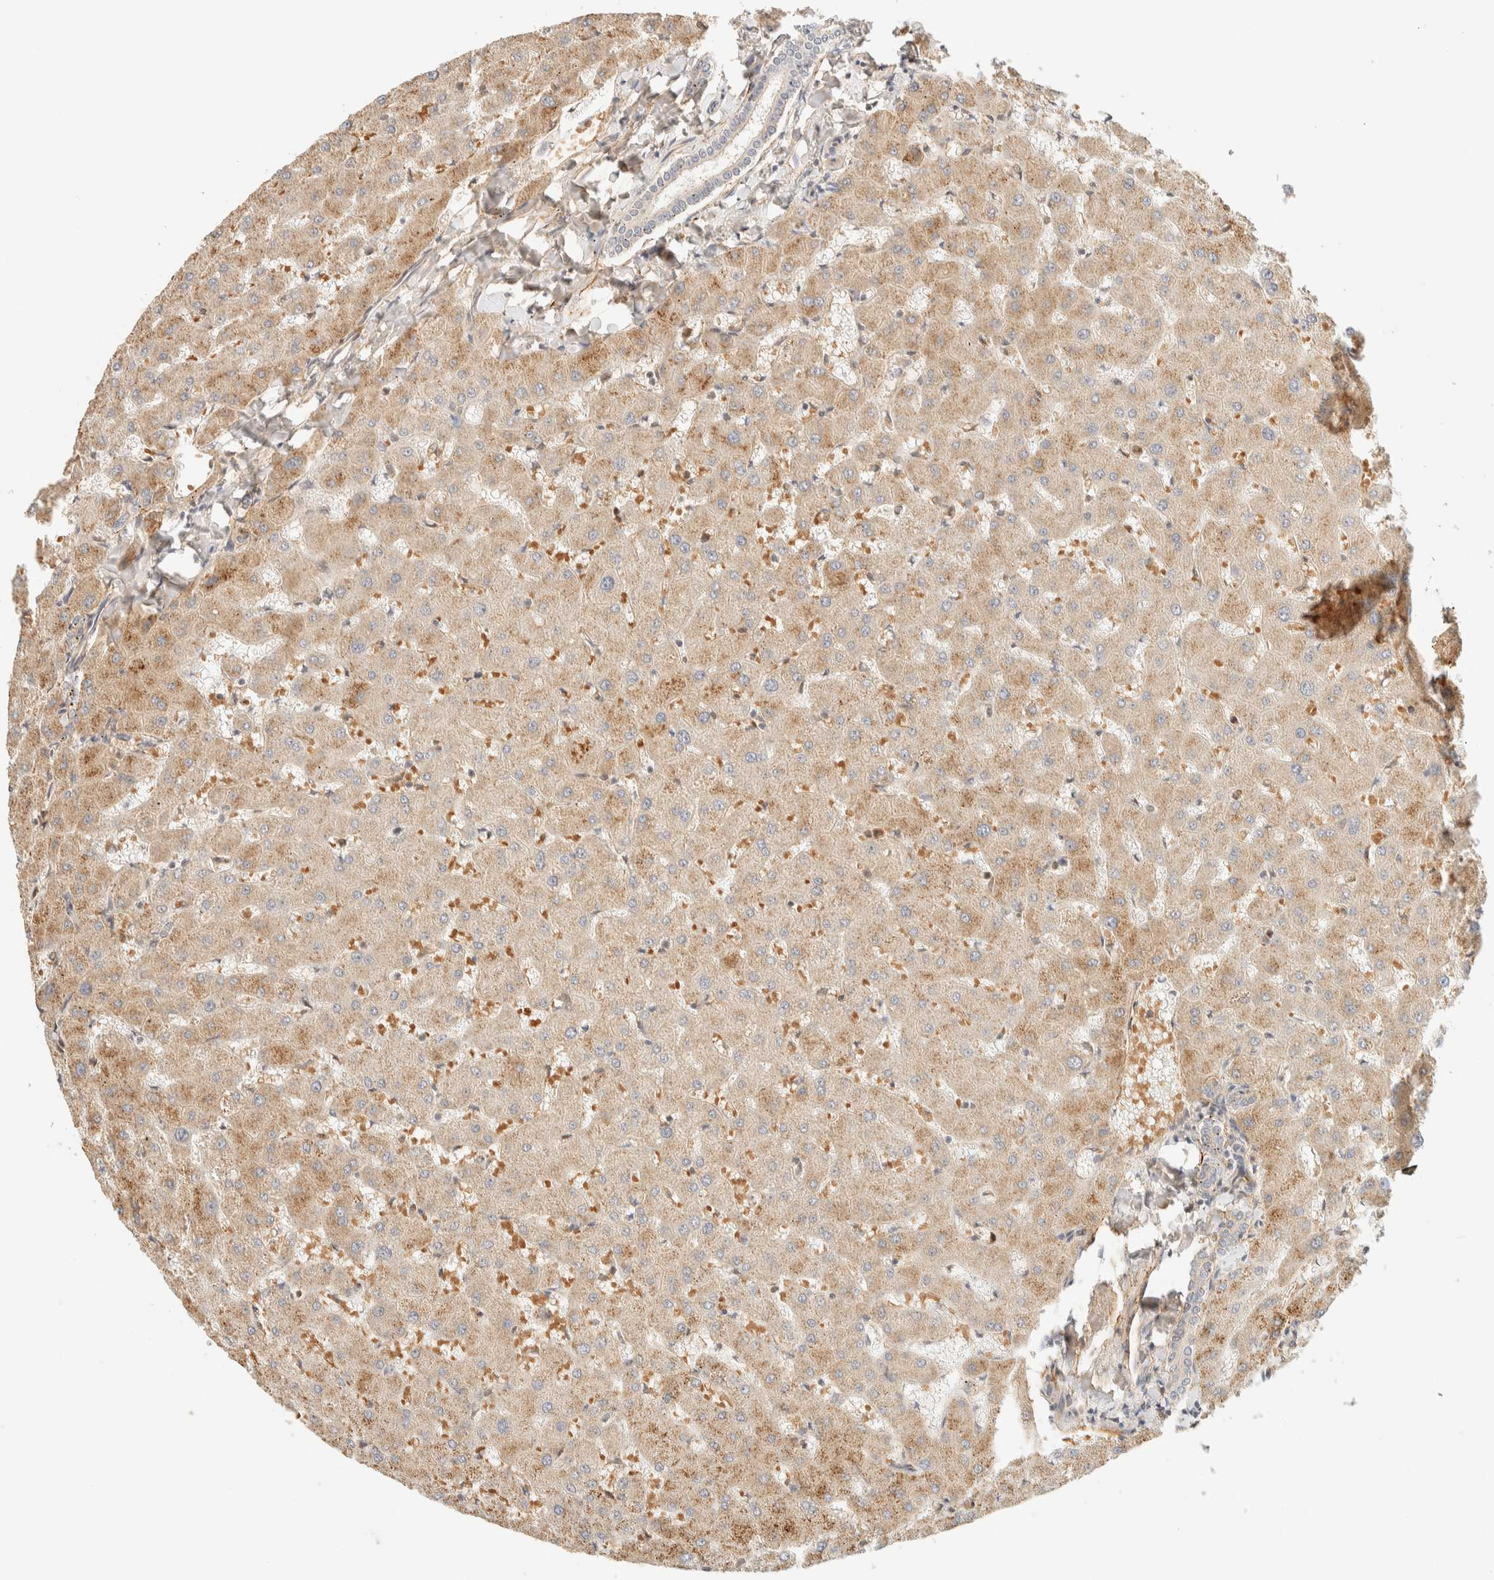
{"staining": {"intensity": "negative", "quantity": "none", "location": "none"}, "tissue": "liver", "cell_type": "Cholangiocytes", "image_type": "normal", "snomed": [{"axis": "morphology", "description": "Normal tissue, NOS"}, {"axis": "topography", "description": "Liver"}], "caption": "A high-resolution micrograph shows immunohistochemistry staining of unremarkable liver, which shows no significant positivity in cholangiocytes. (DAB immunohistochemistry (IHC), high magnification).", "gene": "TNK1", "patient": {"sex": "female", "age": 63}}